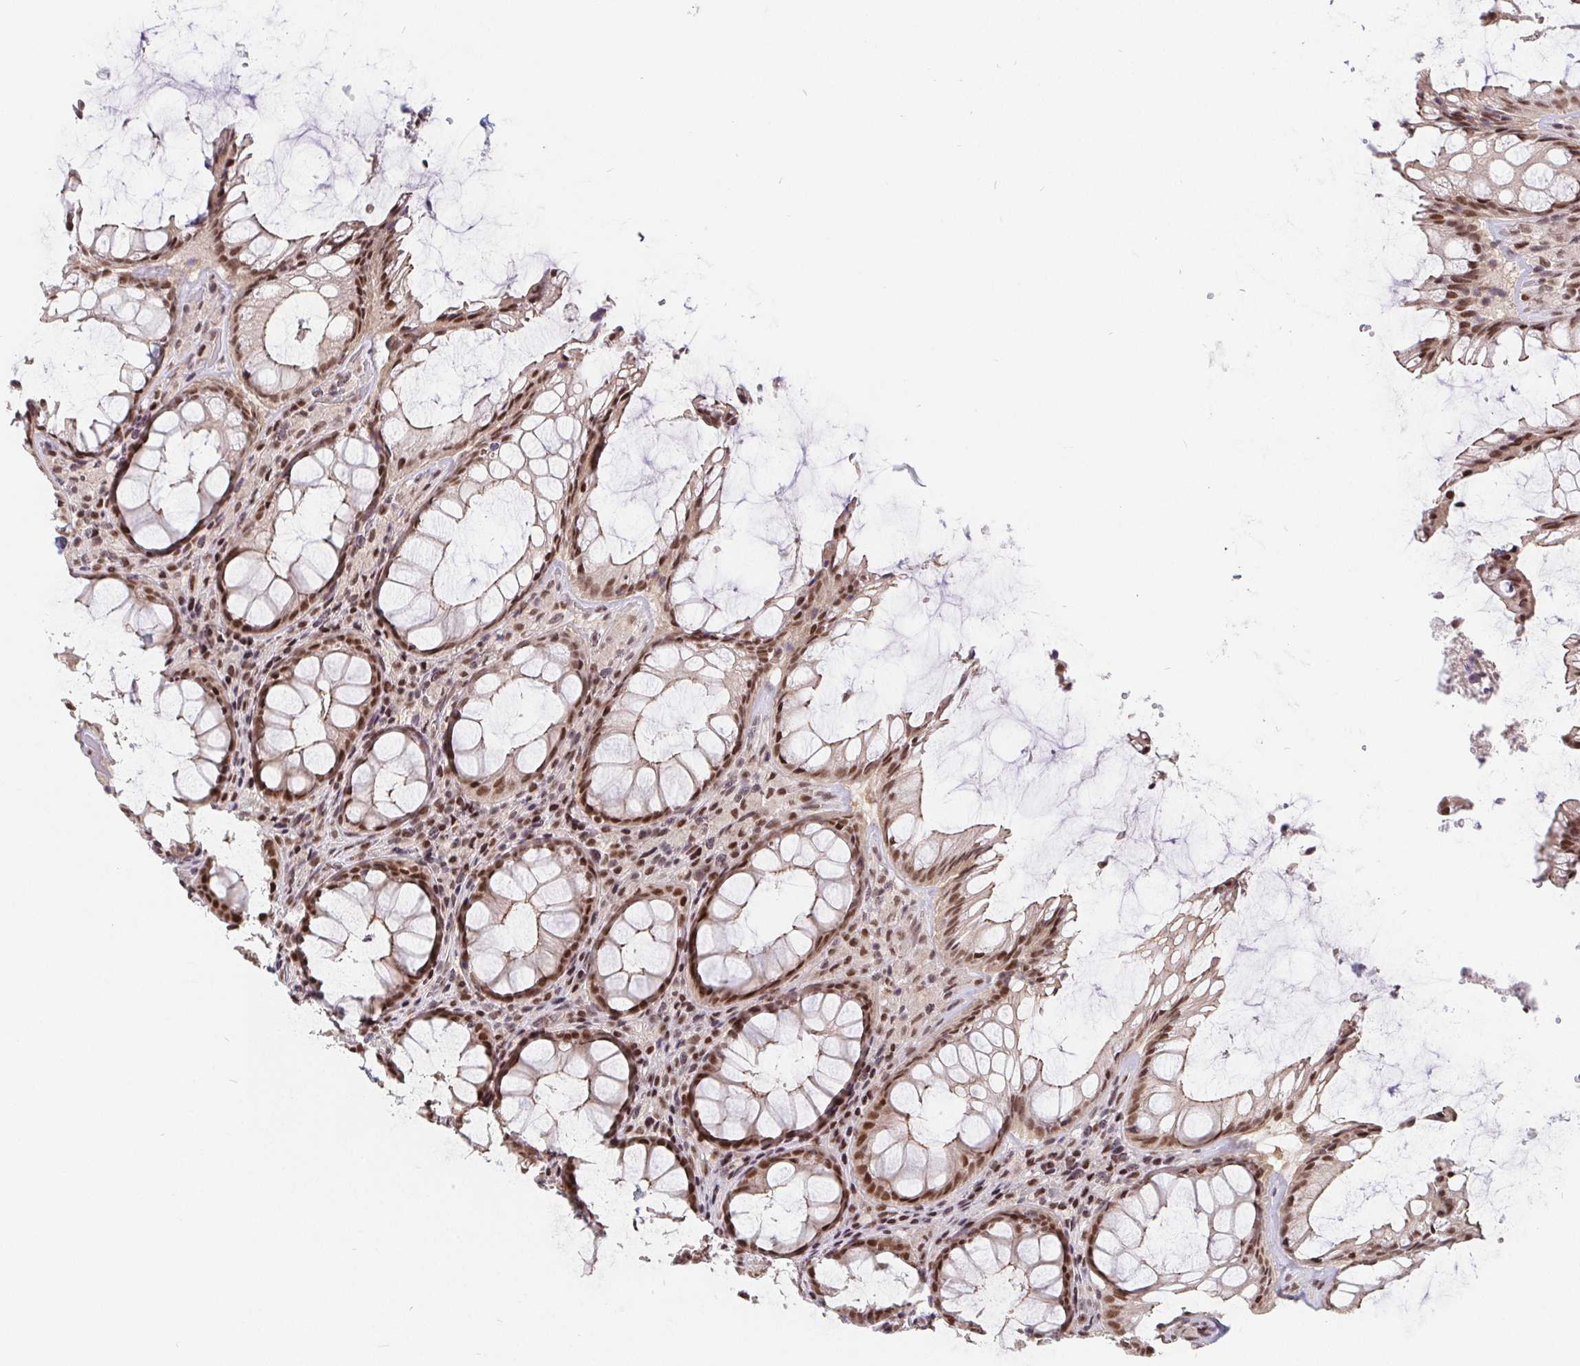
{"staining": {"intensity": "moderate", "quantity": ">75%", "location": "nuclear"}, "tissue": "rectum", "cell_type": "Glandular cells", "image_type": "normal", "snomed": [{"axis": "morphology", "description": "Normal tissue, NOS"}, {"axis": "topography", "description": "Rectum"}], "caption": "Immunohistochemical staining of benign rectum demonstrates >75% levels of moderate nuclear protein positivity in approximately >75% of glandular cells.", "gene": "POU2F1", "patient": {"sex": "male", "age": 72}}